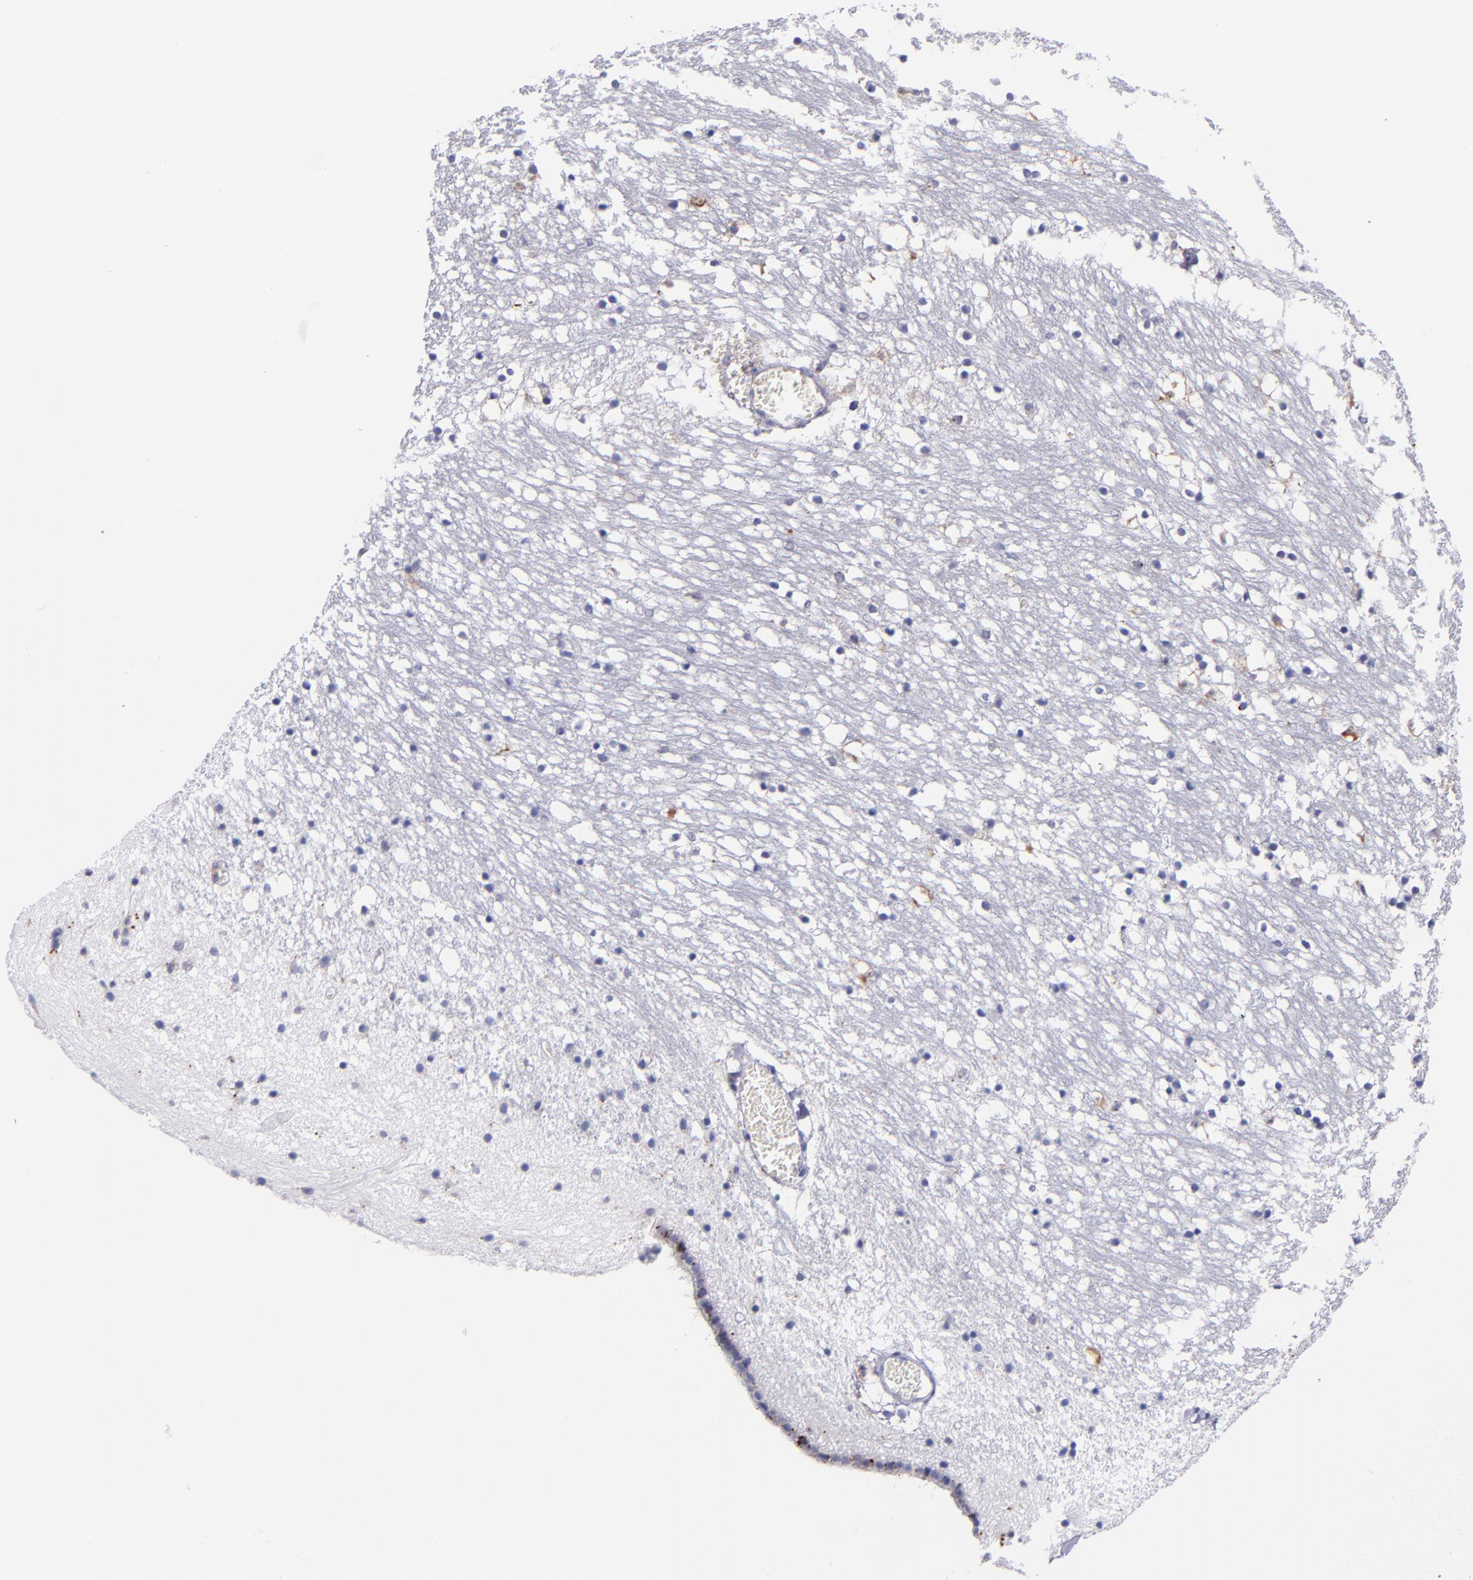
{"staining": {"intensity": "negative", "quantity": "none", "location": "none"}, "tissue": "caudate", "cell_type": "Glial cells", "image_type": "normal", "snomed": [{"axis": "morphology", "description": "Normal tissue, NOS"}, {"axis": "topography", "description": "Lateral ventricle wall"}], "caption": "Immunohistochemistry of normal human caudate shows no positivity in glial cells.", "gene": "IVL", "patient": {"sex": "male", "age": 45}}